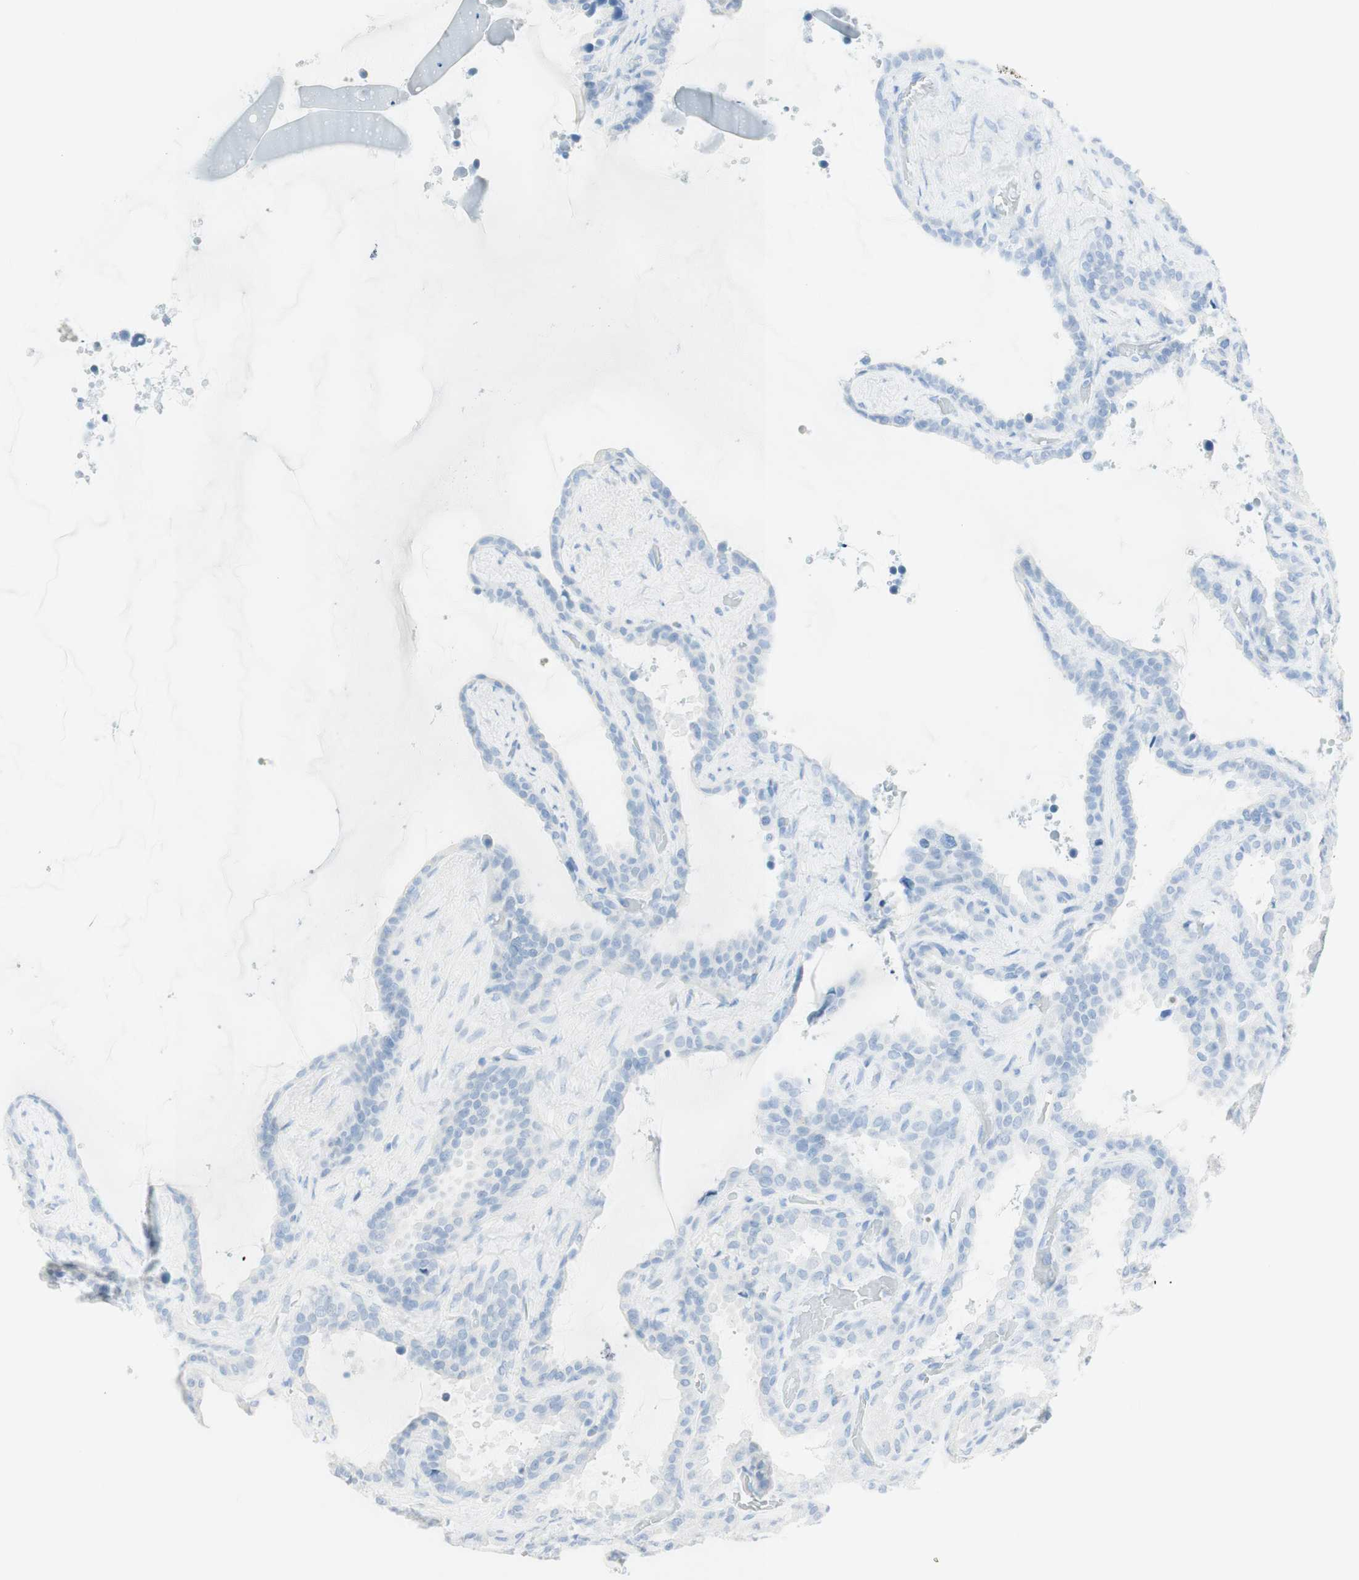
{"staining": {"intensity": "negative", "quantity": "none", "location": "none"}, "tissue": "seminal vesicle", "cell_type": "Glandular cells", "image_type": "normal", "snomed": [{"axis": "morphology", "description": "Normal tissue, NOS"}, {"axis": "topography", "description": "Seminal veicle"}], "caption": "The histopathology image displays no staining of glandular cells in benign seminal vesicle. (Brightfield microscopy of DAB IHC at high magnification).", "gene": "TPO", "patient": {"sex": "male", "age": 46}}